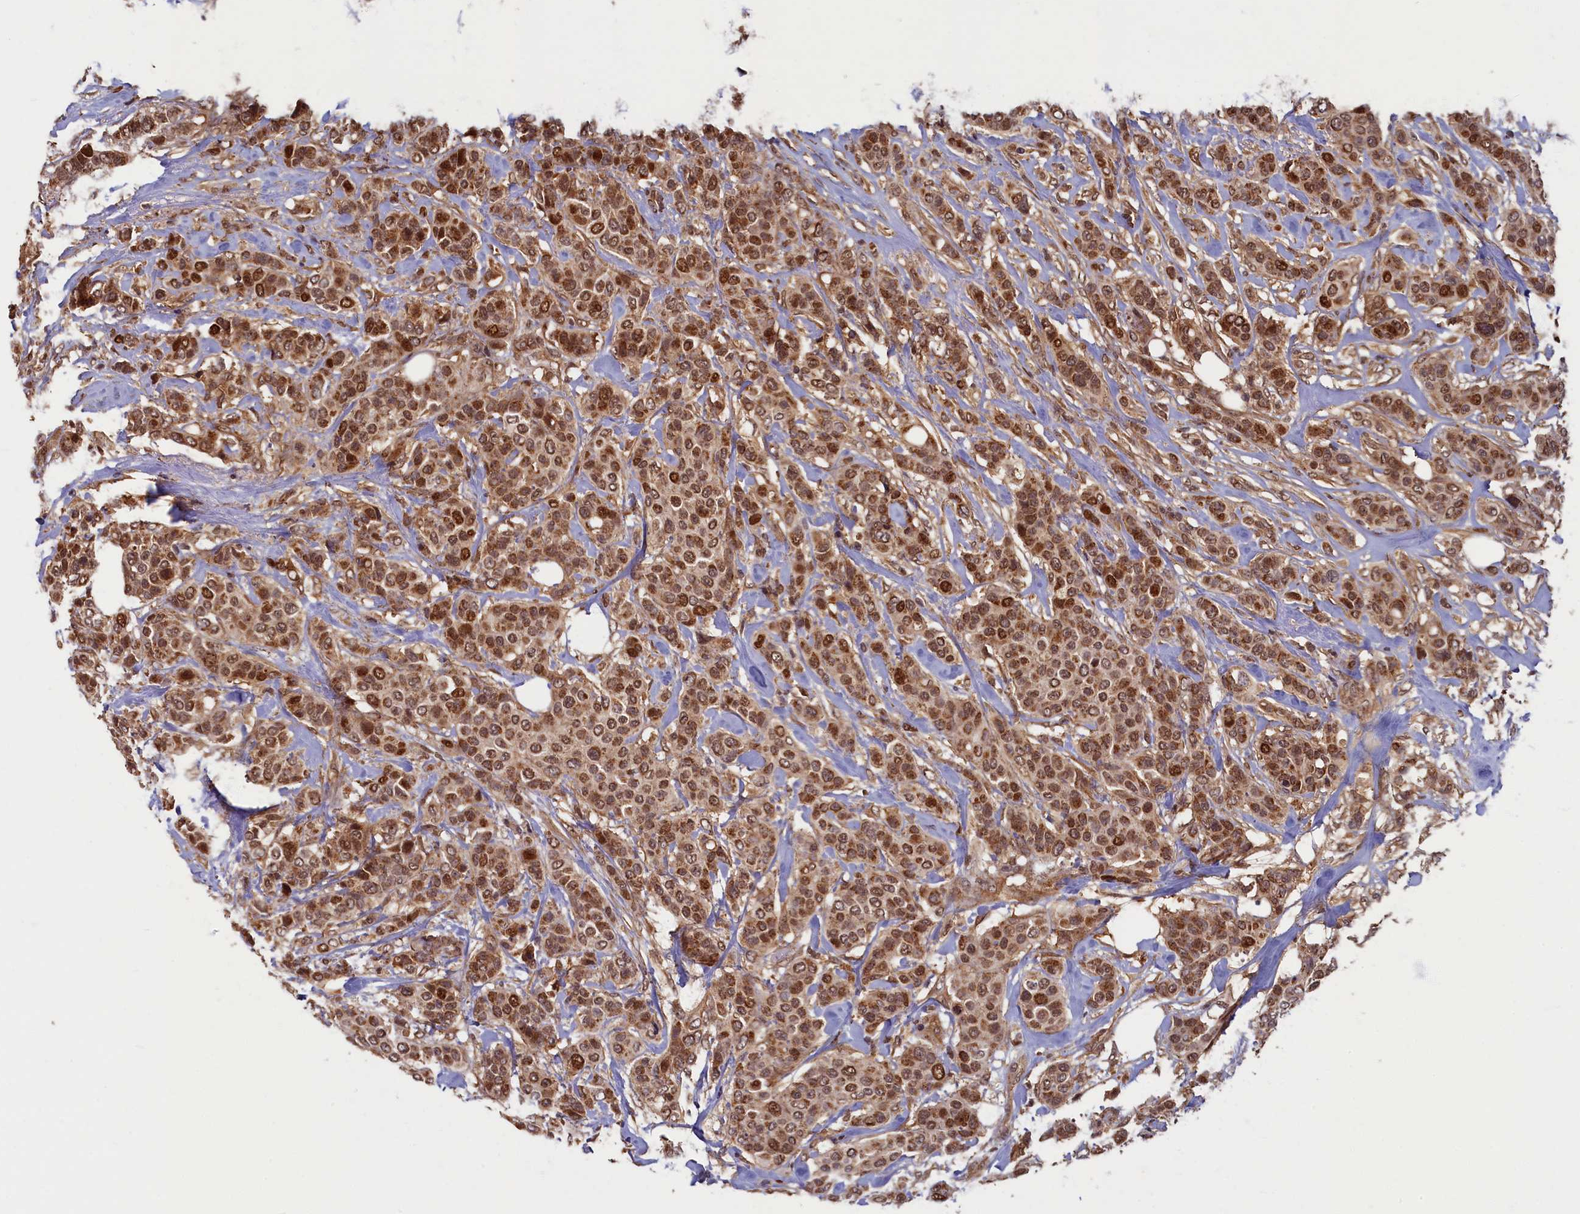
{"staining": {"intensity": "moderate", "quantity": ">75%", "location": "cytoplasmic/membranous,nuclear"}, "tissue": "breast cancer", "cell_type": "Tumor cells", "image_type": "cancer", "snomed": [{"axis": "morphology", "description": "Lobular carcinoma"}, {"axis": "topography", "description": "Breast"}], "caption": "This image reveals immunohistochemistry staining of breast cancer (lobular carcinoma), with medium moderate cytoplasmic/membranous and nuclear staining in approximately >75% of tumor cells.", "gene": "BRCA1", "patient": {"sex": "female", "age": 51}}